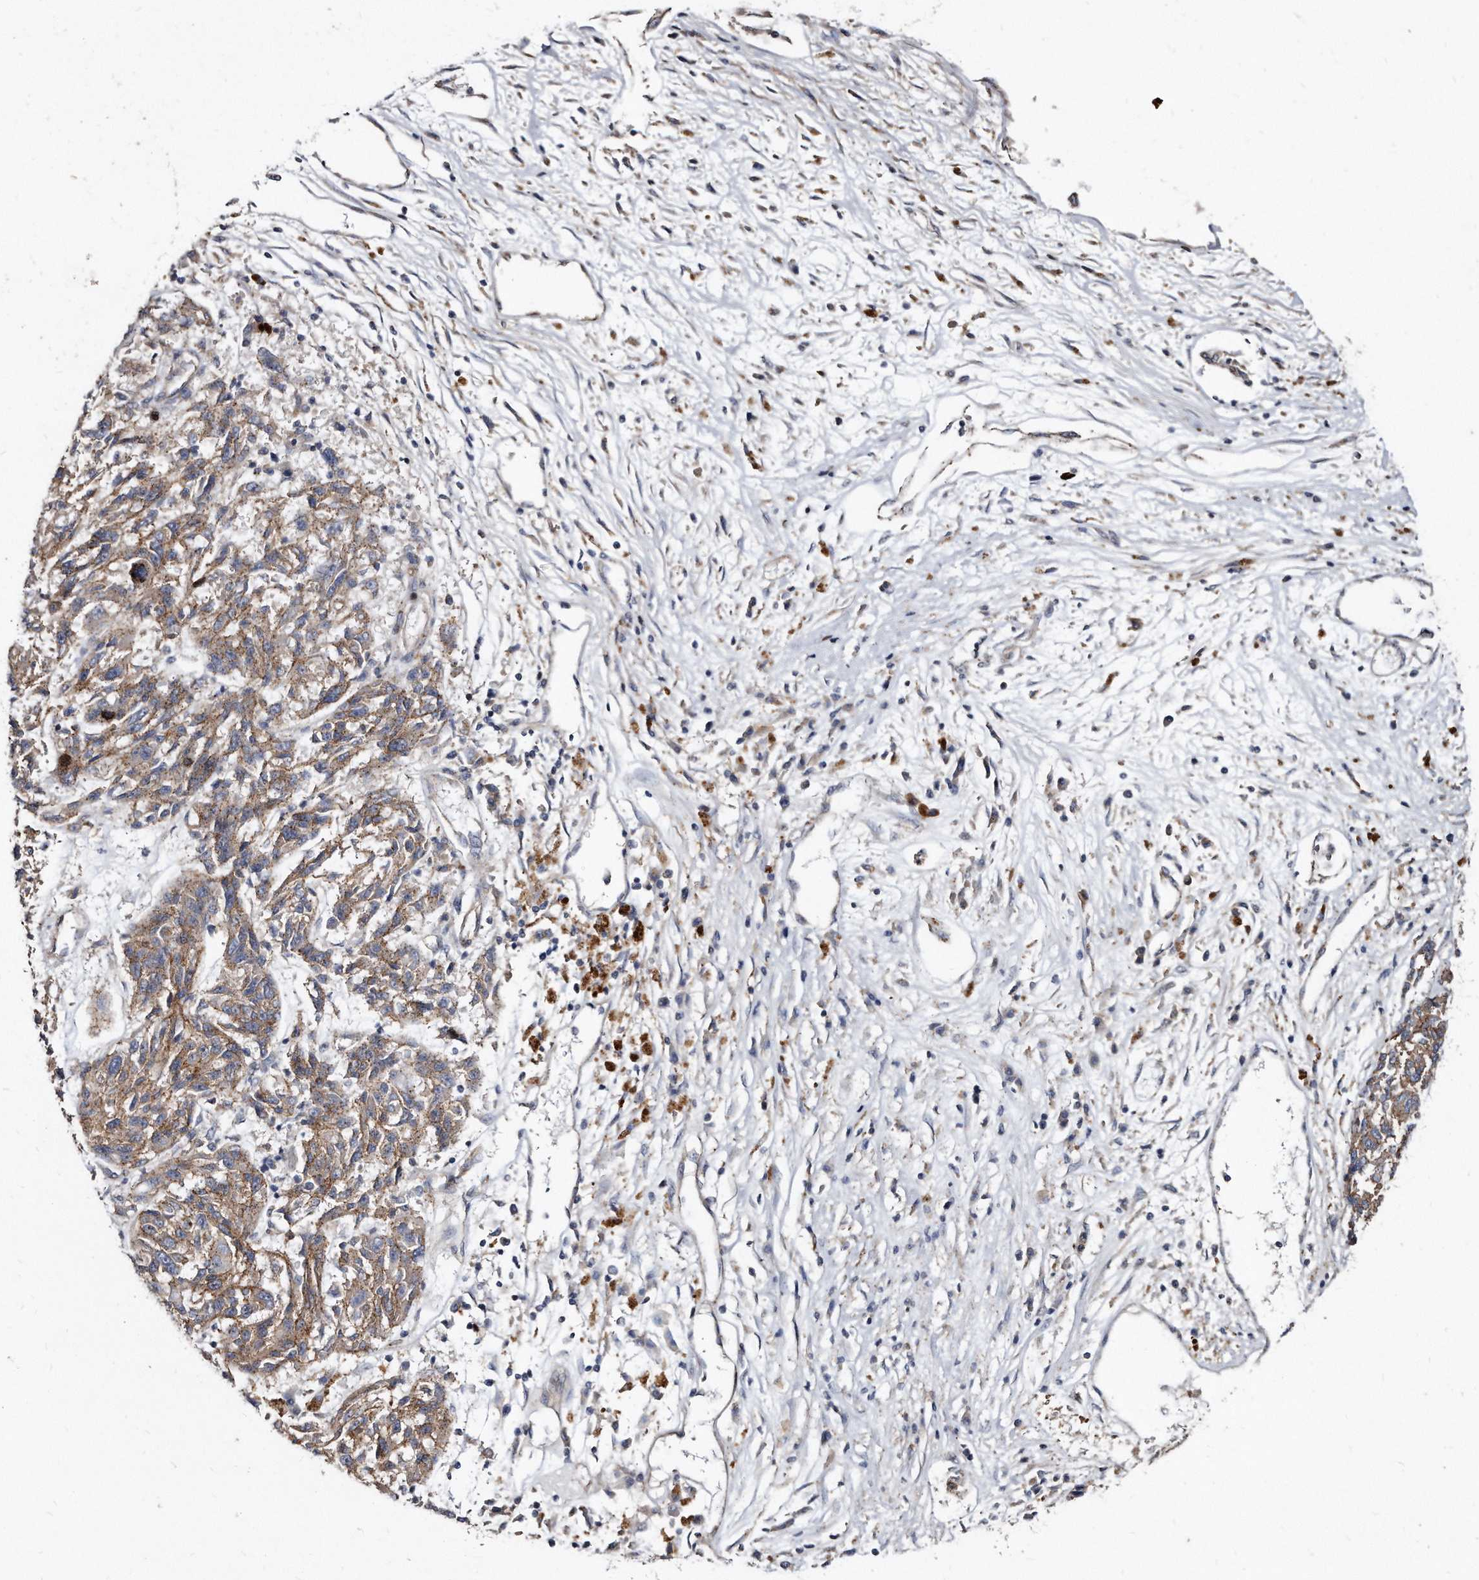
{"staining": {"intensity": "moderate", "quantity": ">75%", "location": "cytoplasmic/membranous"}, "tissue": "melanoma", "cell_type": "Tumor cells", "image_type": "cancer", "snomed": [{"axis": "morphology", "description": "Malignant melanoma, NOS"}, {"axis": "topography", "description": "Skin"}], "caption": "DAB immunohistochemical staining of human melanoma displays moderate cytoplasmic/membranous protein staining in approximately >75% of tumor cells.", "gene": "KLHDC3", "patient": {"sex": "male", "age": 53}}